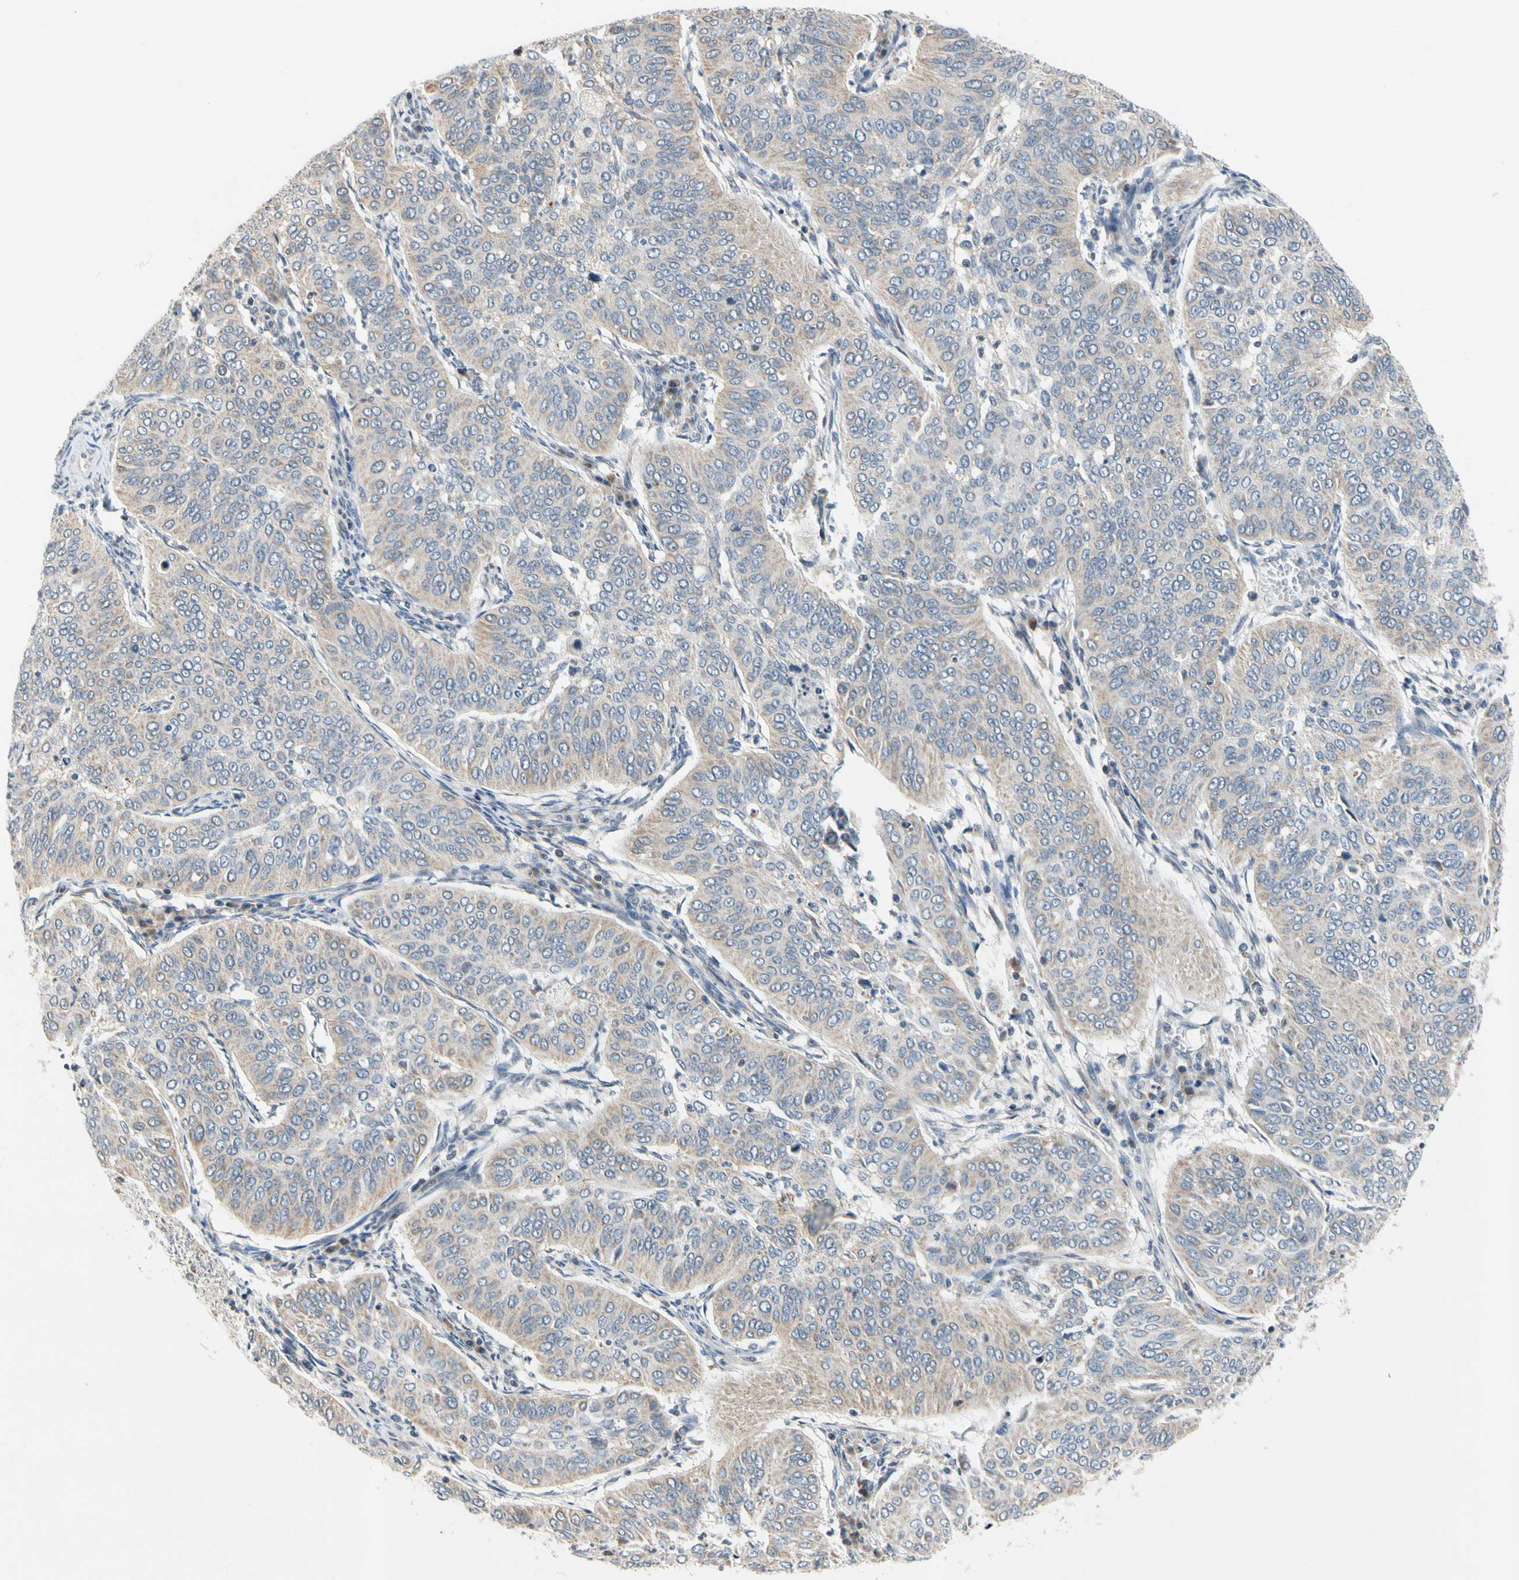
{"staining": {"intensity": "weak", "quantity": ">75%", "location": "cytoplasmic/membranous"}, "tissue": "cervical cancer", "cell_type": "Tumor cells", "image_type": "cancer", "snomed": [{"axis": "morphology", "description": "Normal tissue, NOS"}, {"axis": "morphology", "description": "Squamous cell carcinoma, NOS"}, {"axis": "topography", "description": "Cervix"}], "caption": "Weak cytoplasmic/membranous protein expression is present in approximately >75% of tumor cells in cervical cancer (squamous cell carcinoma). The staining is performed using DAB (3,3'-diaminobenzidine) brown chromogen to label protein expression. The nuclei are counter-stained blue using hematoxylin.", "gene": "SOX30", "patient": {"sex": "female", "age": 39}}